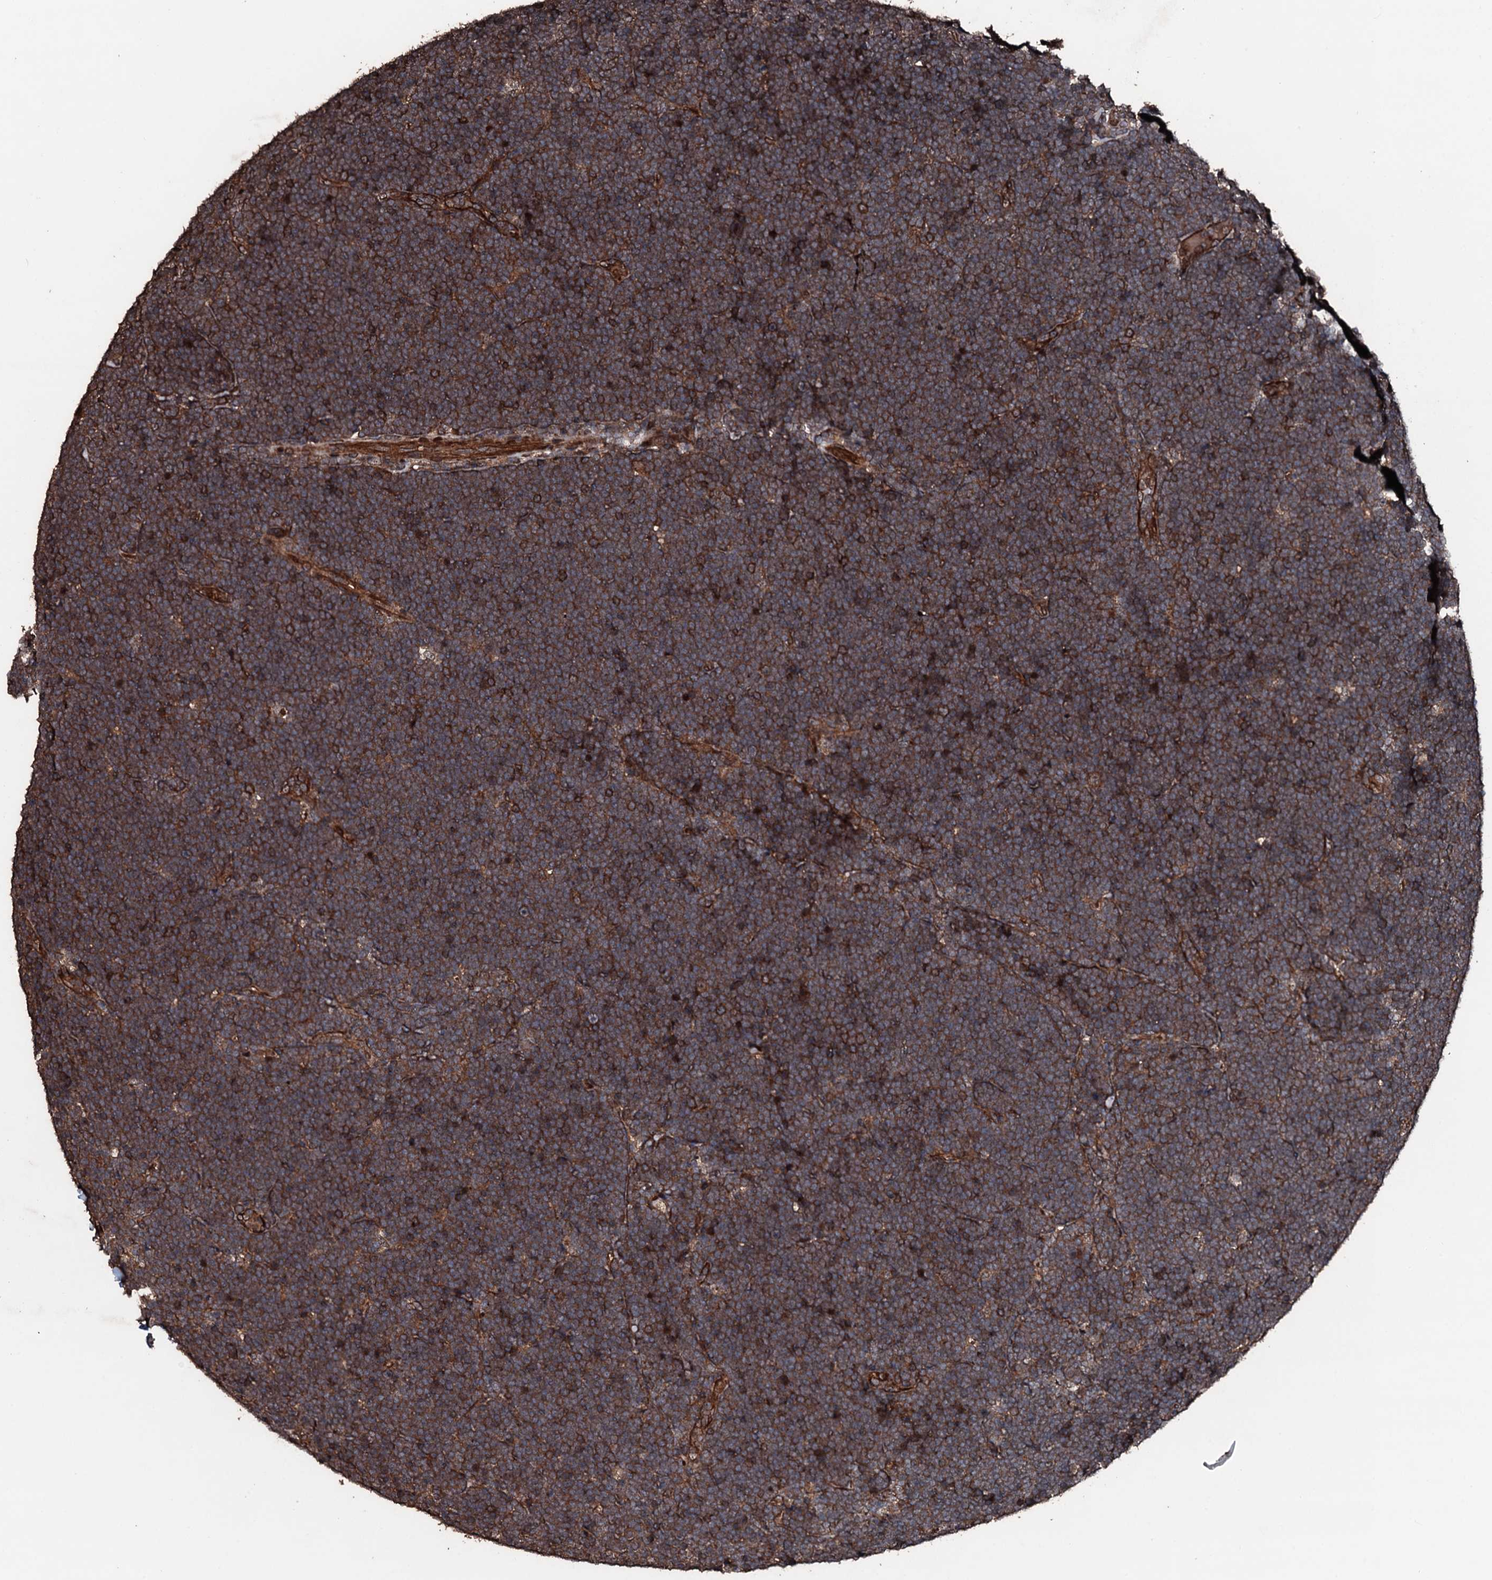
{"staining": {"intensity": "moderate", "quantity": ">75%", "location": "cytoplasmic/membranous"}, "tissue": "lymphoma", "cell_type": "Tumor cells", "image_type": "cancer", "snomed": [{"axis": "morphology", "description": "Malignant lymphoma, non-Hodgkin's type, High grade"}, {"axis": "topography", "description": "Lymph node"}], "caption": "This histopathology image reveals high-grade malignant lymphoma, non-Hodgkin's type stained with immunohistochemistry to label a protein in brown. The cytoplasmic/membranous of tumor cells show moderate positivity for the protein. Nuclei are counter-stained blue.", "gene": "KIF18A", "patient": {"sex": "male", "age": 13}}